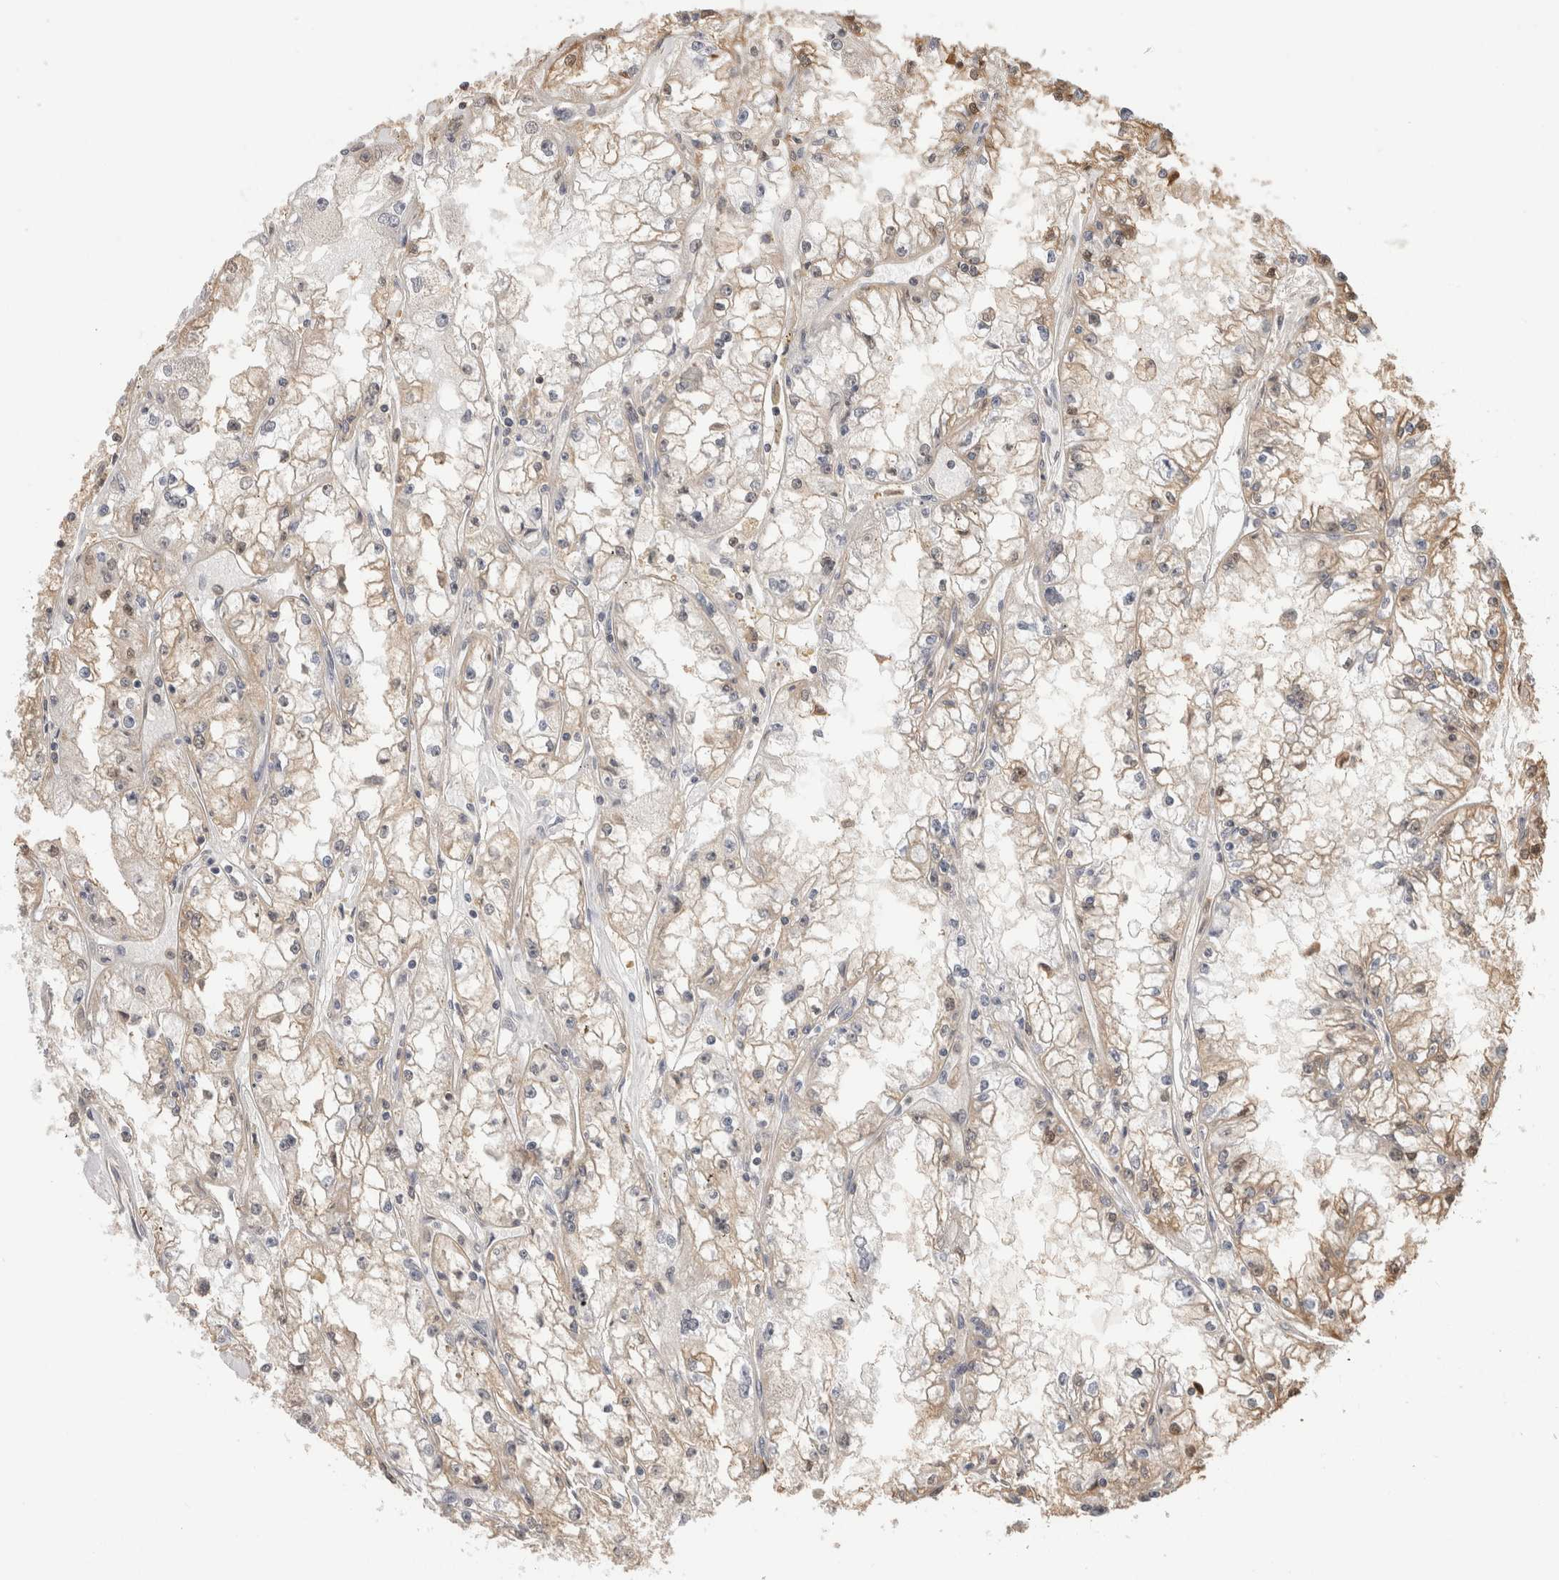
{"staining": {"intensity": "negative", "quantity": "none", "location": "none"}, "tissue": "renal cancer", "cell_type": "Tumor cells", "image_type": "cancer", "snomed": [{"axis": "morphology", "description": "Adenocarcinoma, NOS"}, {"axis": "topography", "description": "Kidney"}], "caption": "Image shows no protein positivity in tumor cells of renal cancer (adenocarcinoma) tissue.", "gene": "IMMP2L", "patient": {"sex": "male", "age": 56}}